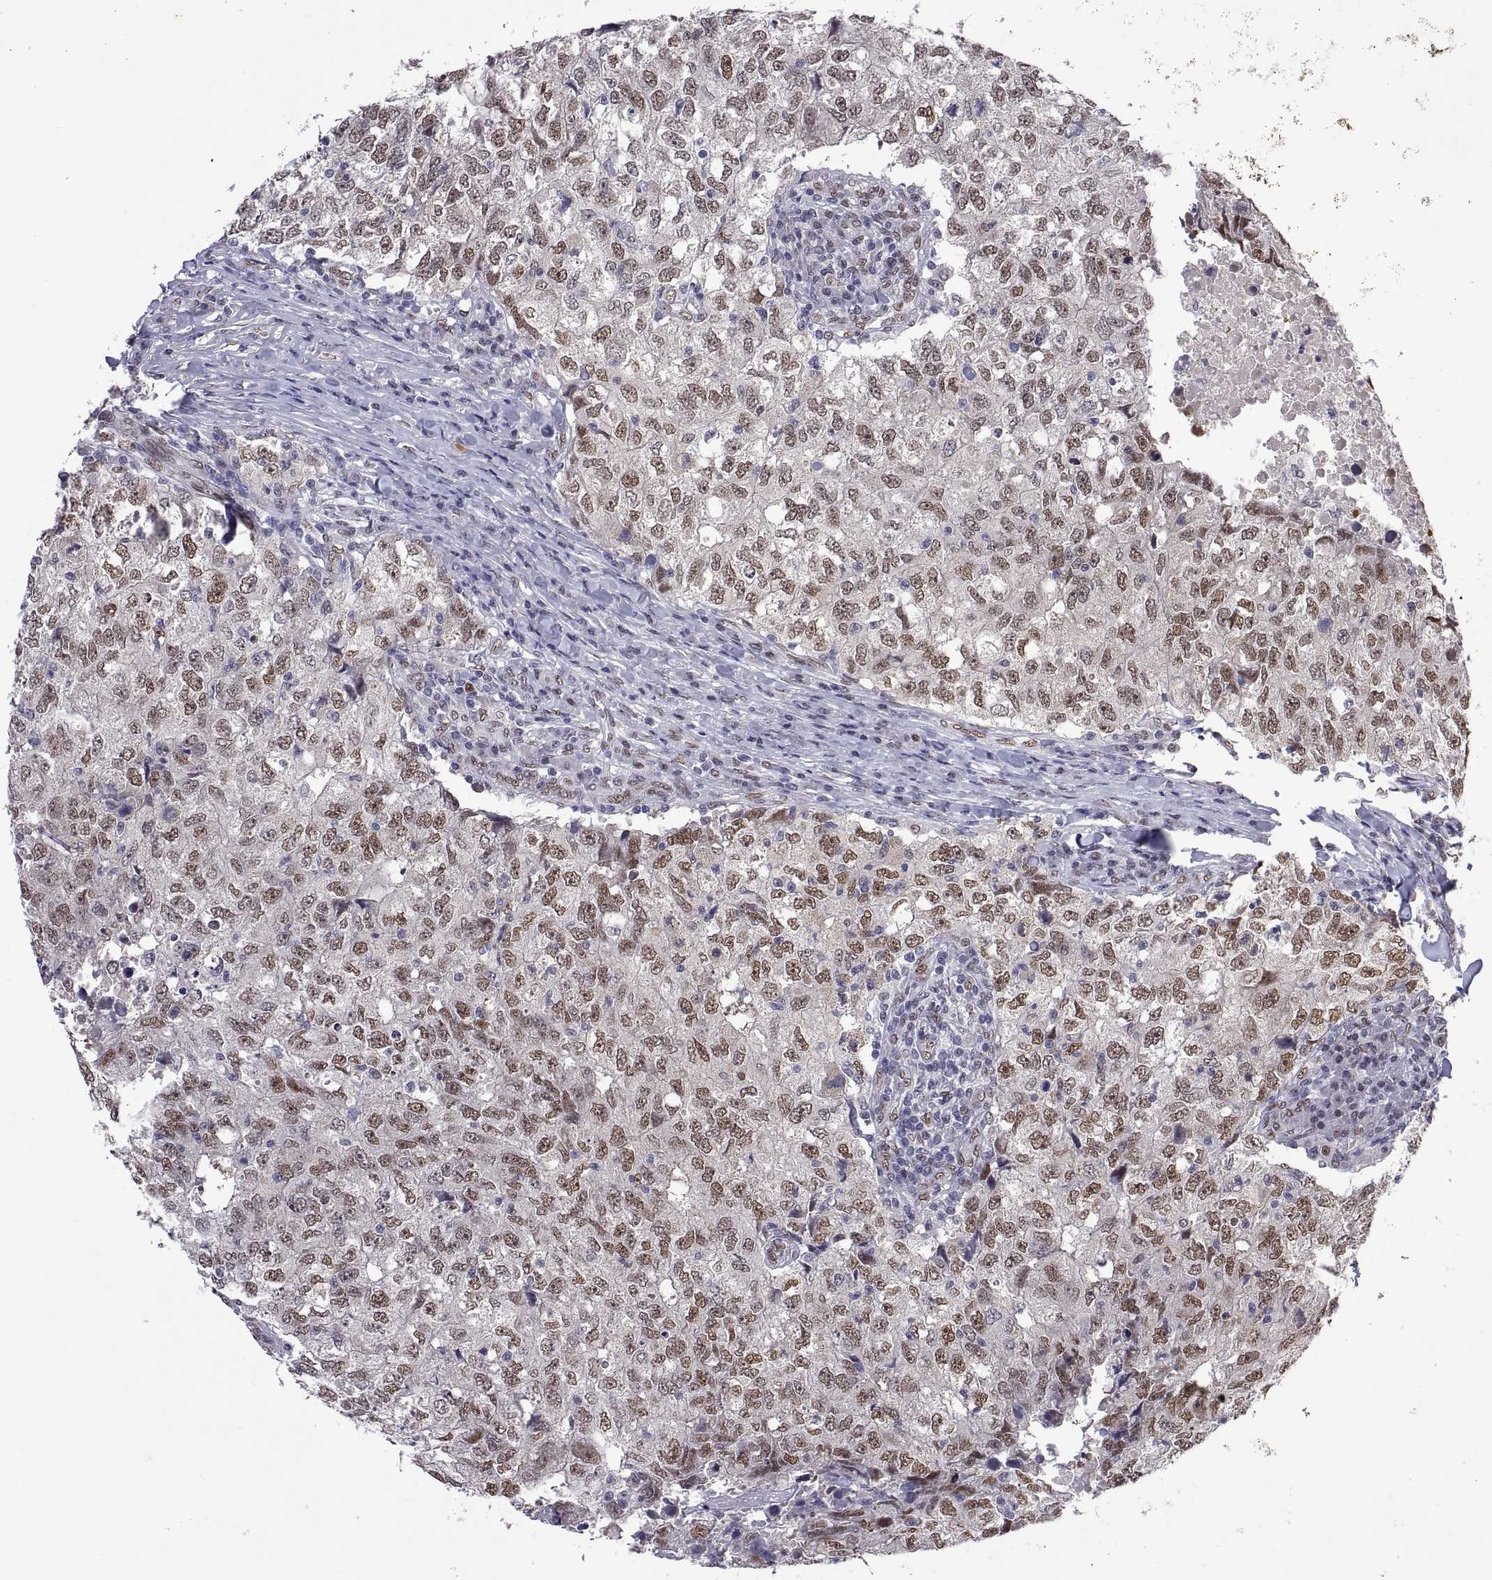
{"staining": {"intensity": "moderate", "quantity": ">75%", "location": "nuclear"}, "tissue": "breast cancer", "cell_type": "Tumor cells", "image_type": "cancer", "snomed": [{"axis": "morphology", "description": "Duct carcinoma"}, {"axis": "topography", "description": "Breast"}], "caption": "This photomicrograph demonstrates immunohistochemistry (IHC) staining of breast infiltrating ductal carcinoma, with medium moderate nuclear positivity in about >75% of tumor cells.", "gene": "NR4A1", "patient": {"sex": "female", "age": 30}}